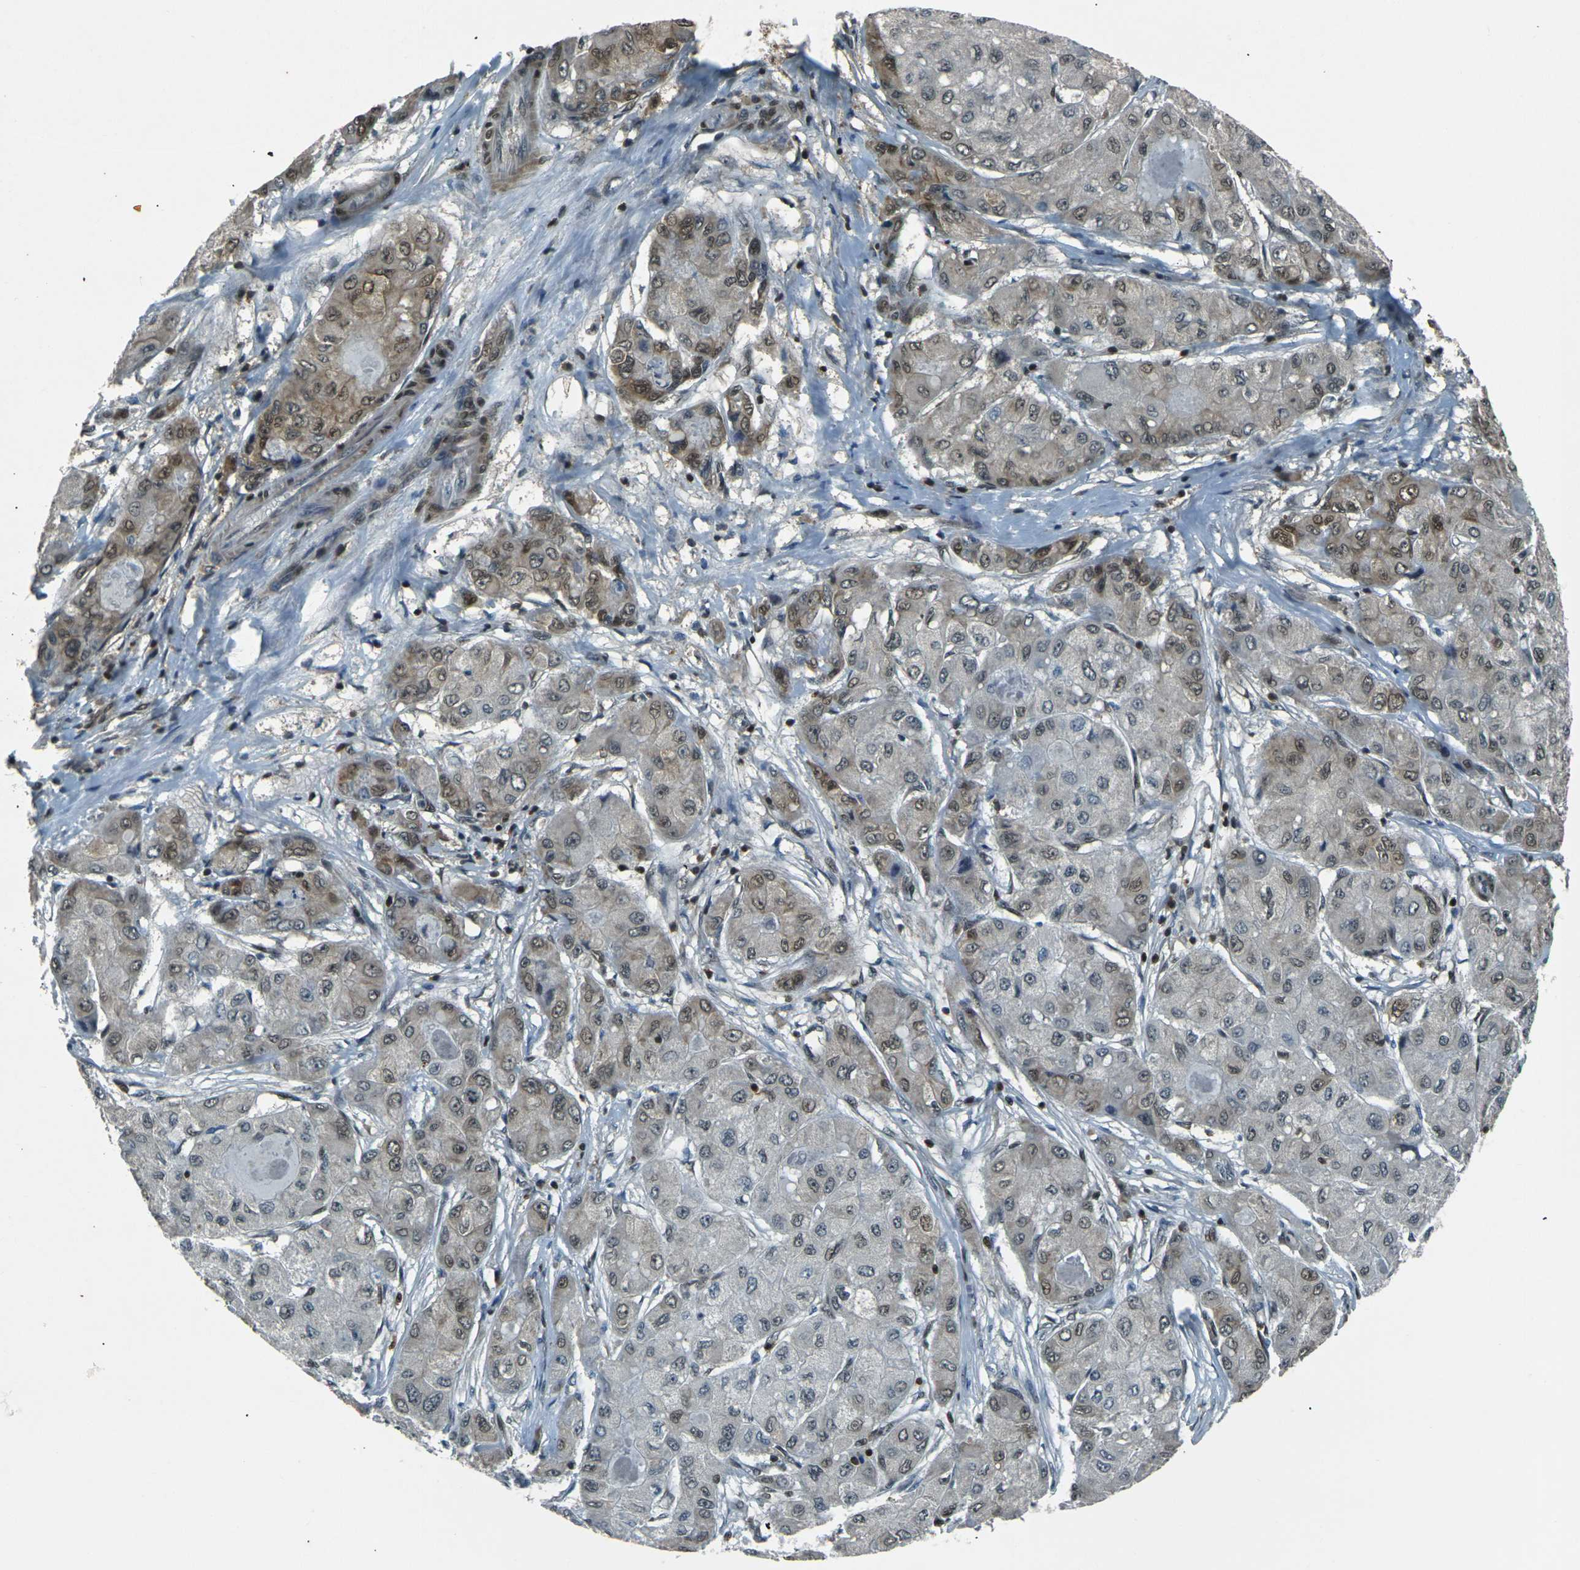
{"staining": {"intensity": "weak", "quantity": "25%-75%", "location": "nuclear"}, "tissue": "liver cancer", "cell_type": "Tumor cells", "image_type": "cancer", "snomed": [{"axis": "morphology", "description": "Carcinoma, Hepatocellular, NOS"}, {"axis": "topography", "description": "Liver"}], "caption": "Liver hepatocellular carcinoma stained with DAB (3,3'-diaminobenzidine) immunohistochemistry (IHC) shows low levels of weak nuclear expression in about 25%-75% of tumor cells. (Brightfield microscopy of DAB IHC at high magnification).", "gene": "NHEJ1", "patient": {"sex": "male", "age": 80}}